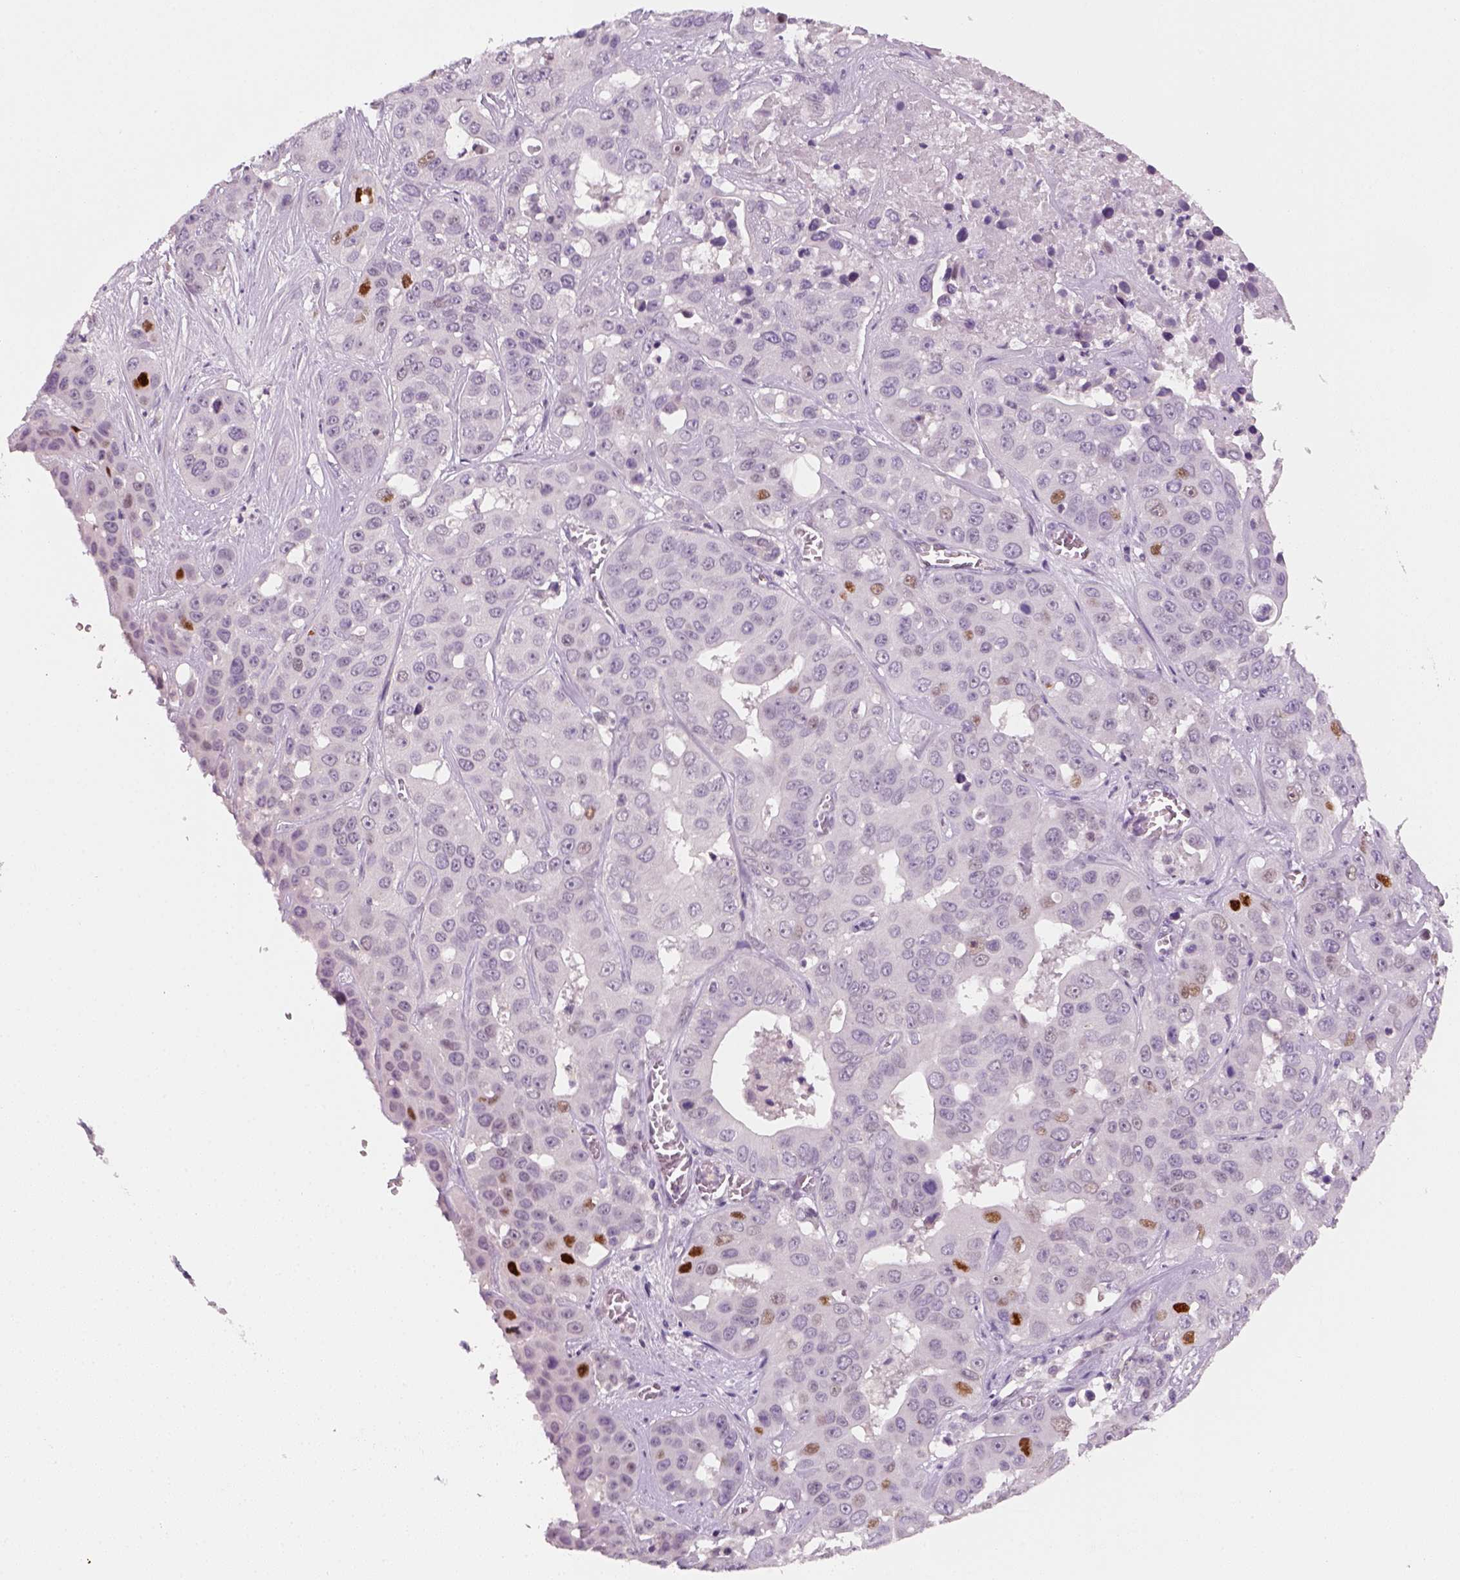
{"staining": {"intensity": "strong", "quantity": "<25%", "location": "nuclear"}, "tissue": "liver cancer", "cell_type": "Tumor cells", "image_type": "cancer", "snomed": [{"axis": "morphology", "description": "Cholangiocarcinoma"}, {"axis": "topography", "description": "Liver"}], "caption": "About <25% of tumor cells in liver cancer show strong nuclear protein expression as visualized by brown immunohistochemical staining.", "gene": "TP53", "patient": {"sex": "female", "age": 52}}